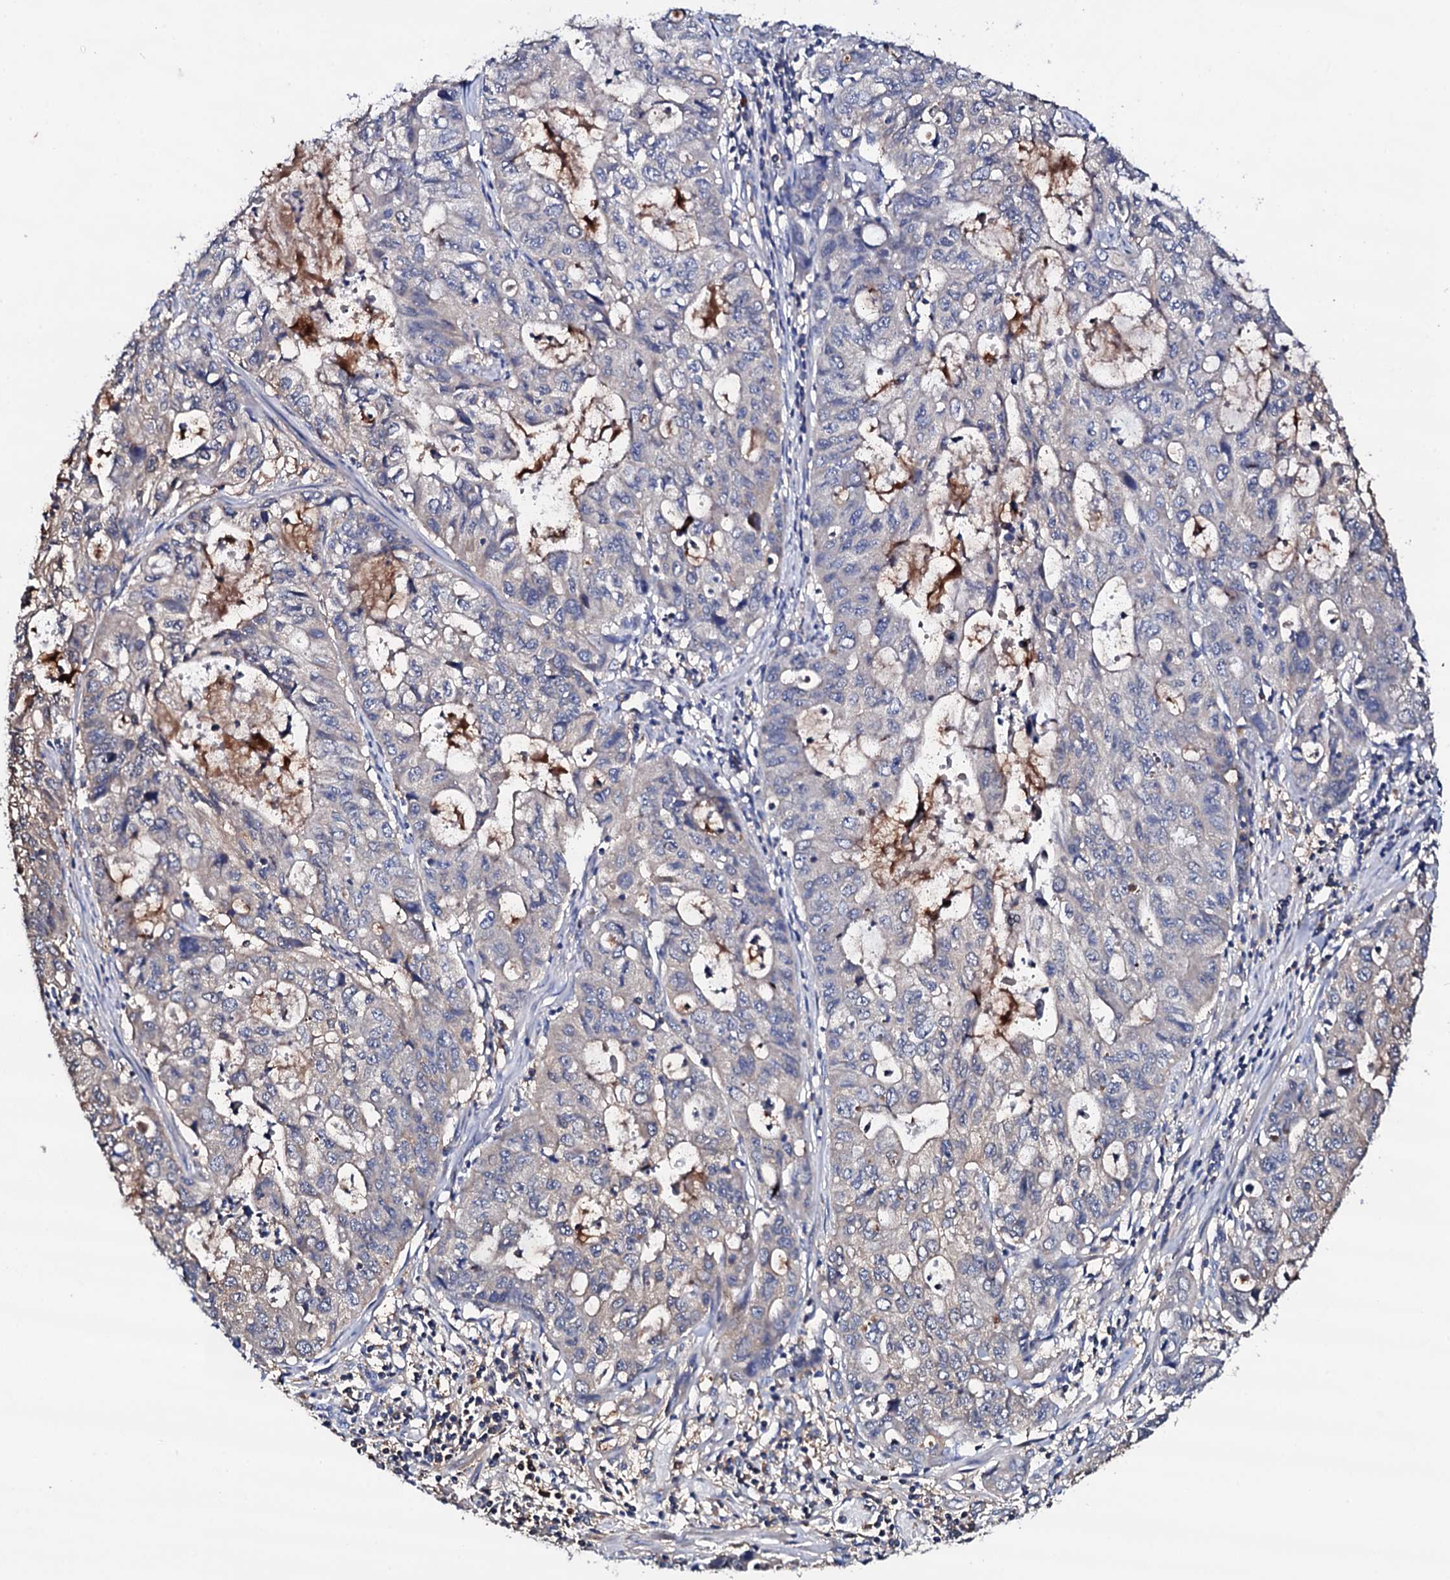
{"staining": {"intensity": "negative", "quantity": "none", "location": "none"}, "tissue": "stomach cancer", "cell_type": "Tumor cells", "image_type": "cancer", "snomed": [{"axis": "morphology", "description": "Adenocarcinoma, NOS"}, {"axis": "topography", "description": "Stomach, upper"}], "caption": "Stomach adenocarcinoma was stained to show a protein in brown. There is no significant expression in tumor cells. (IHC, brightfield microscopy, high magnification).", "gene": "TCAF2", "patient": {"sex": "female", "age": 52}}